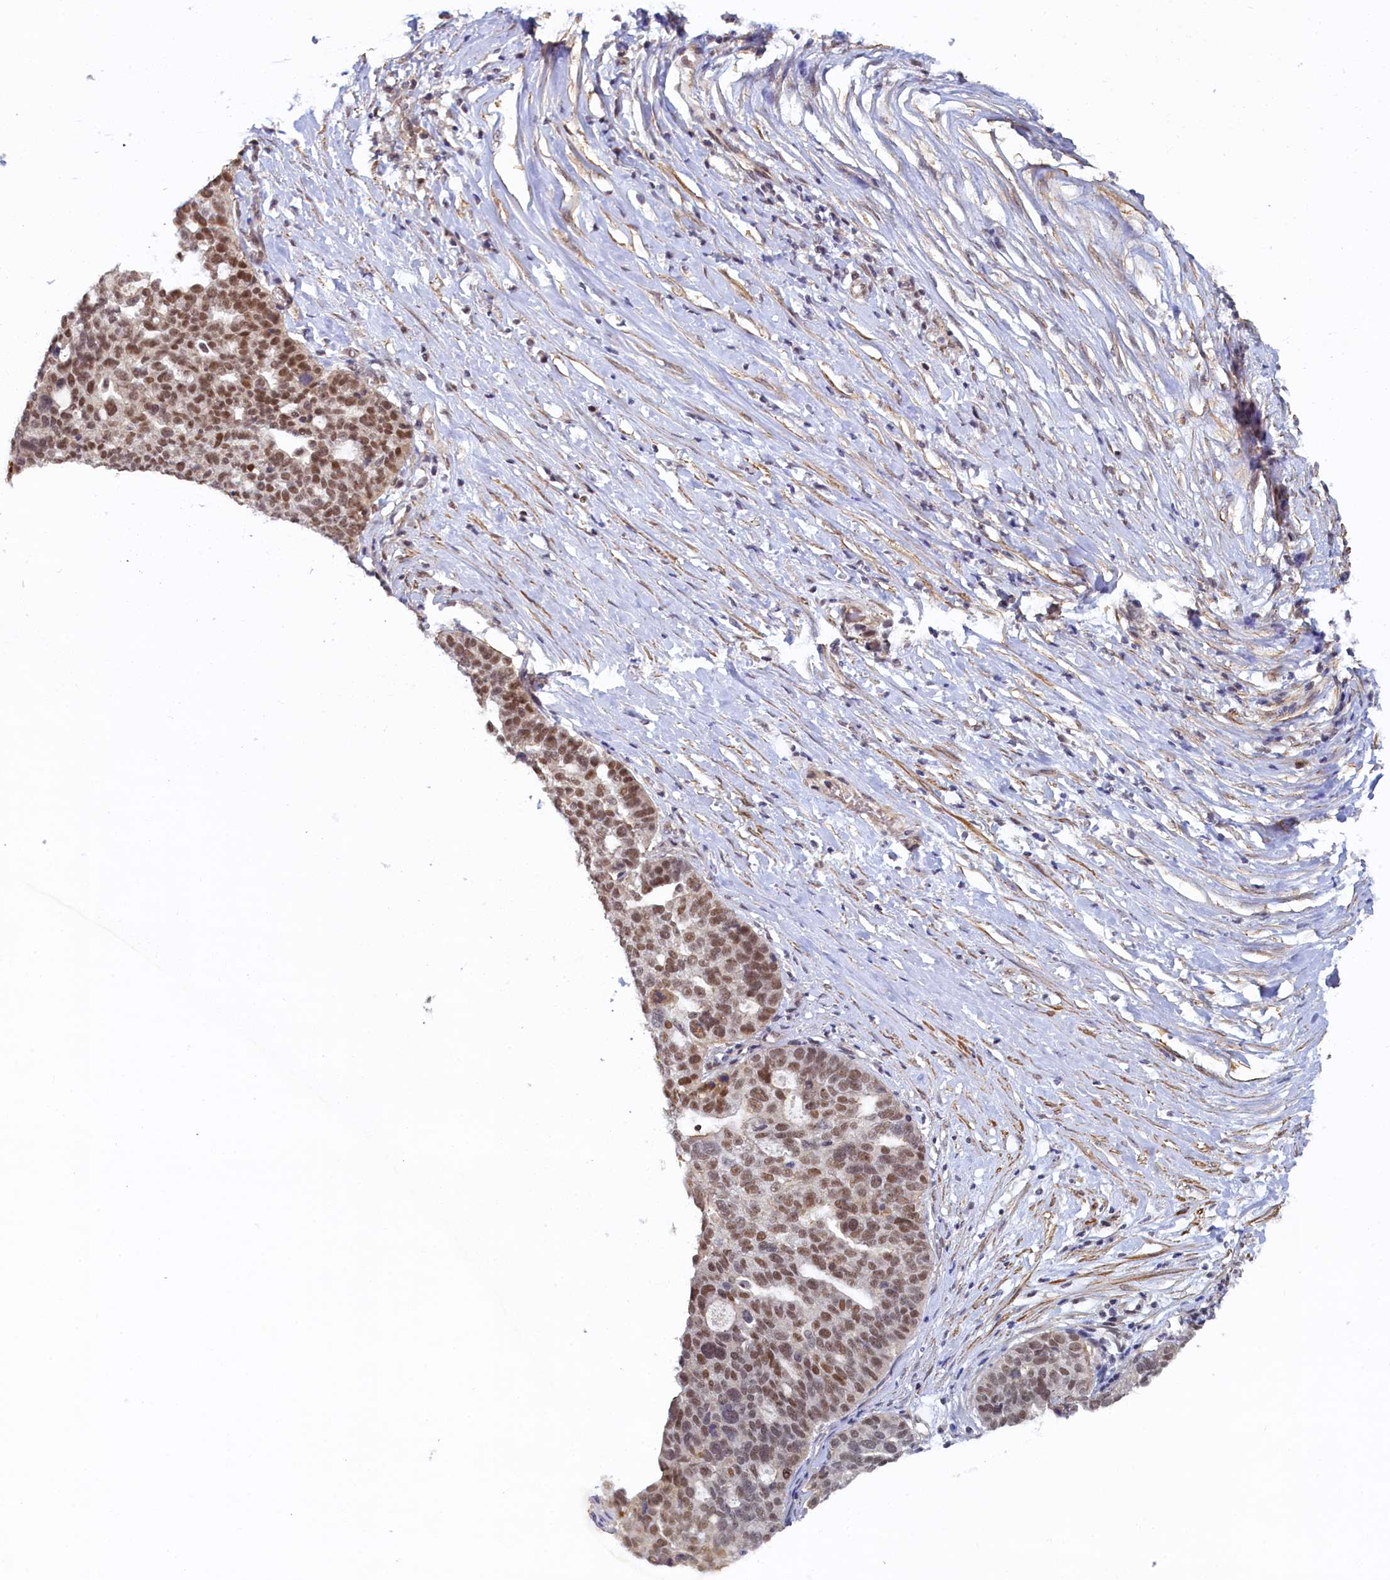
{"staining": {"intensity": "moderate", "quantity": ">75%", "location": "nuclear"}, "tissue": "ovarian cancer", "cell_type": "Tumor cells", "image_type": "cancer", "snomed": [{"axis": "morphology", "description": "Cystadenocarcinoma, serous, NOS"}, {"axis": "topography", "description": "Ovary"}], "caption": "Brown immunohistochemical staining in serous cystadenocarcinoma (ovarian) displays moderate nuclear positivity in about >75% of tumor cells. (Stains: DAB in brown, nuclei in blue, Microscopy: brightfield microscopy at high magnification).", "gene": "INTS14", "patient": {"sex": "female", "age": 59}}